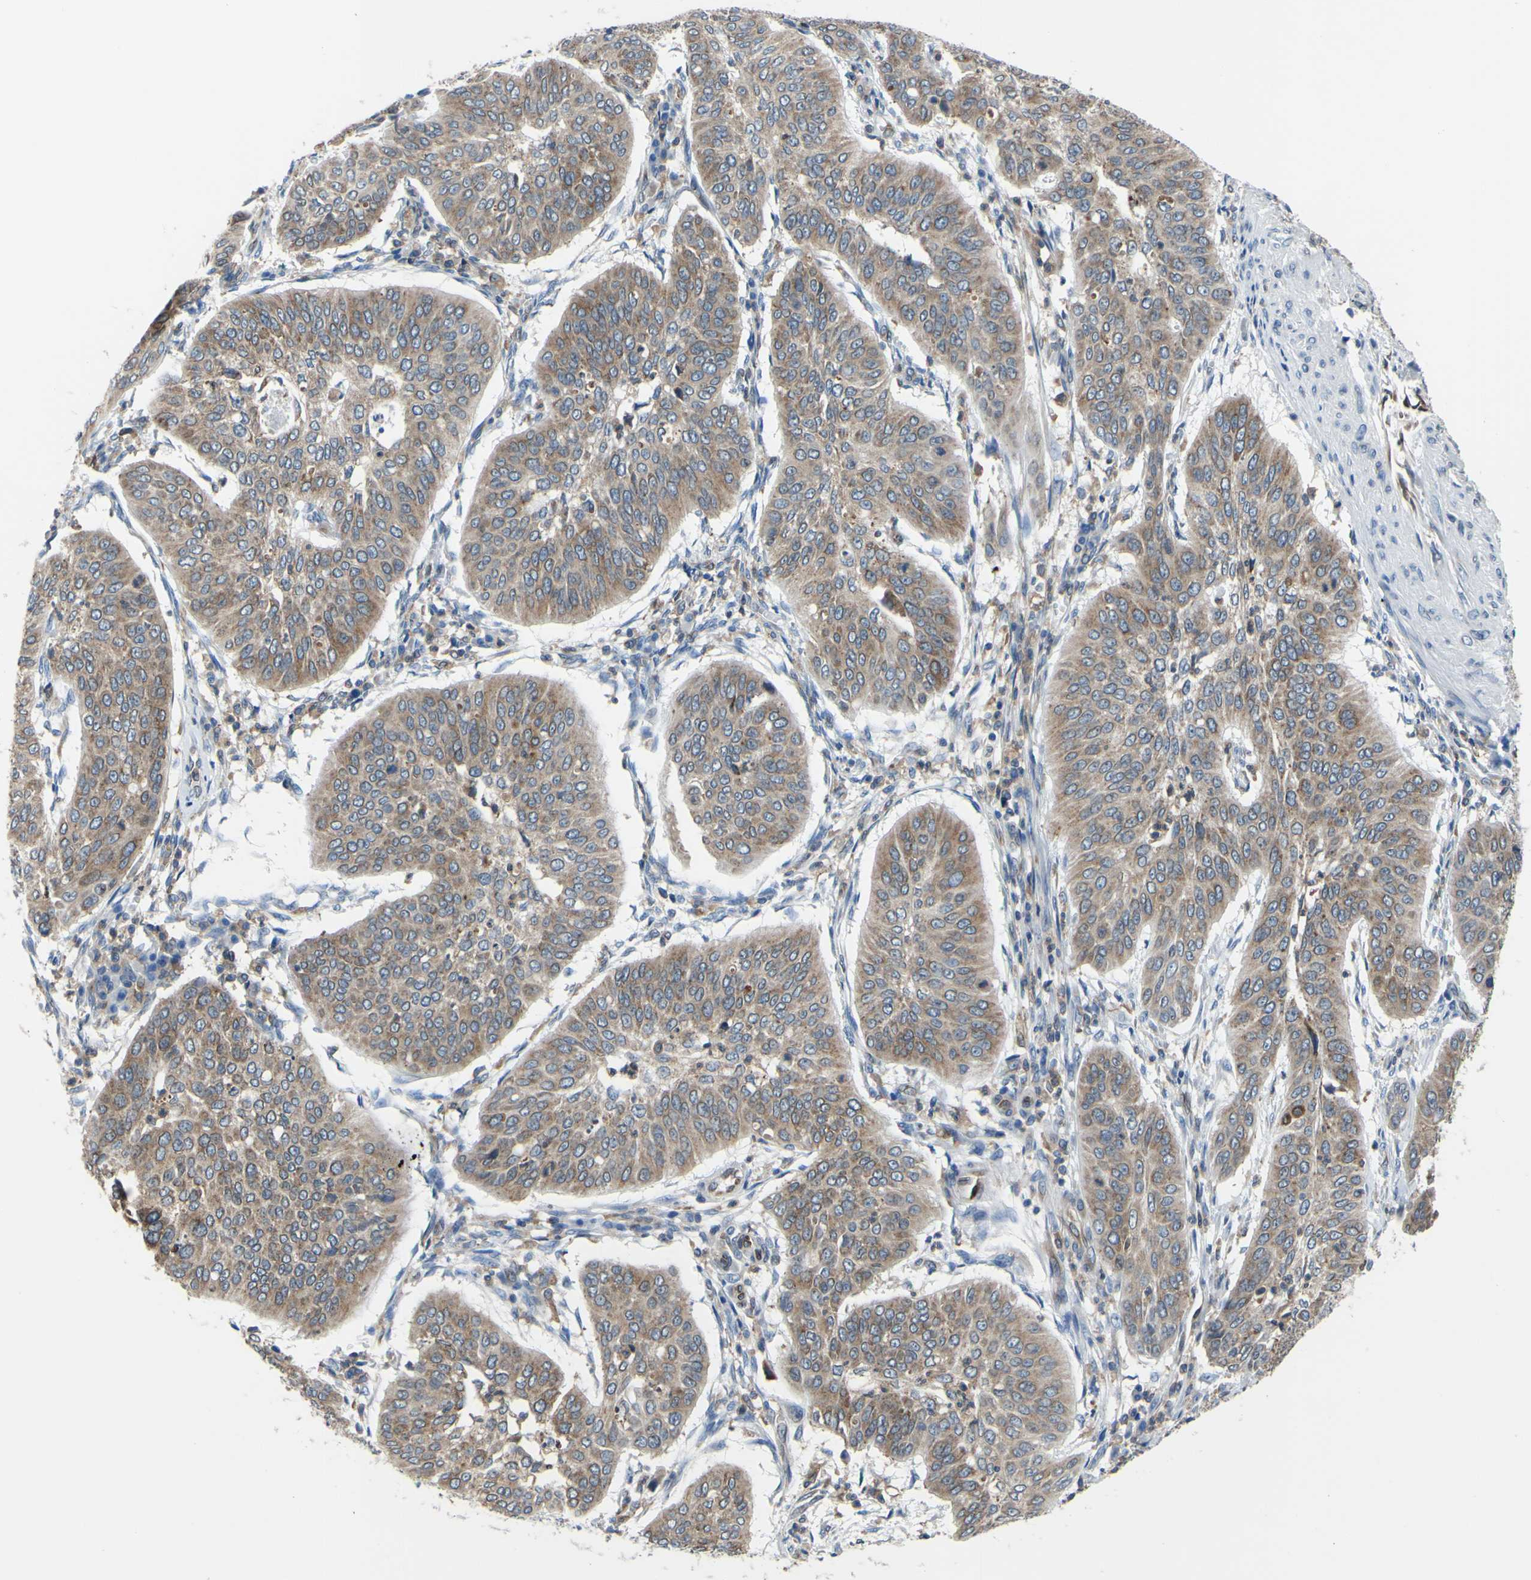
{"staining": {"intensity": "moderate", "quantity": ">75%", "location": "cytoplasmic/membranous"}, "tissue": "cervical cancer", "cell_type": "Tumor cells", "image_type": "cancer", "snomed": [{"axis": "morphology", "description": "Normal tissue, NOS"}, {"axis": "morphology", "description": "Squamous cell carcinoma, NOS"}, {"axis": "topography", "description": "Cervix"}], "caption": "Protein staining shows moderate cytoplasmic/membranous staining in about >75% of tumor cells in squamous cell carcinoma (cervical).", "gene": "MGST2", "patient": {"sex": "female", "age": 39}}